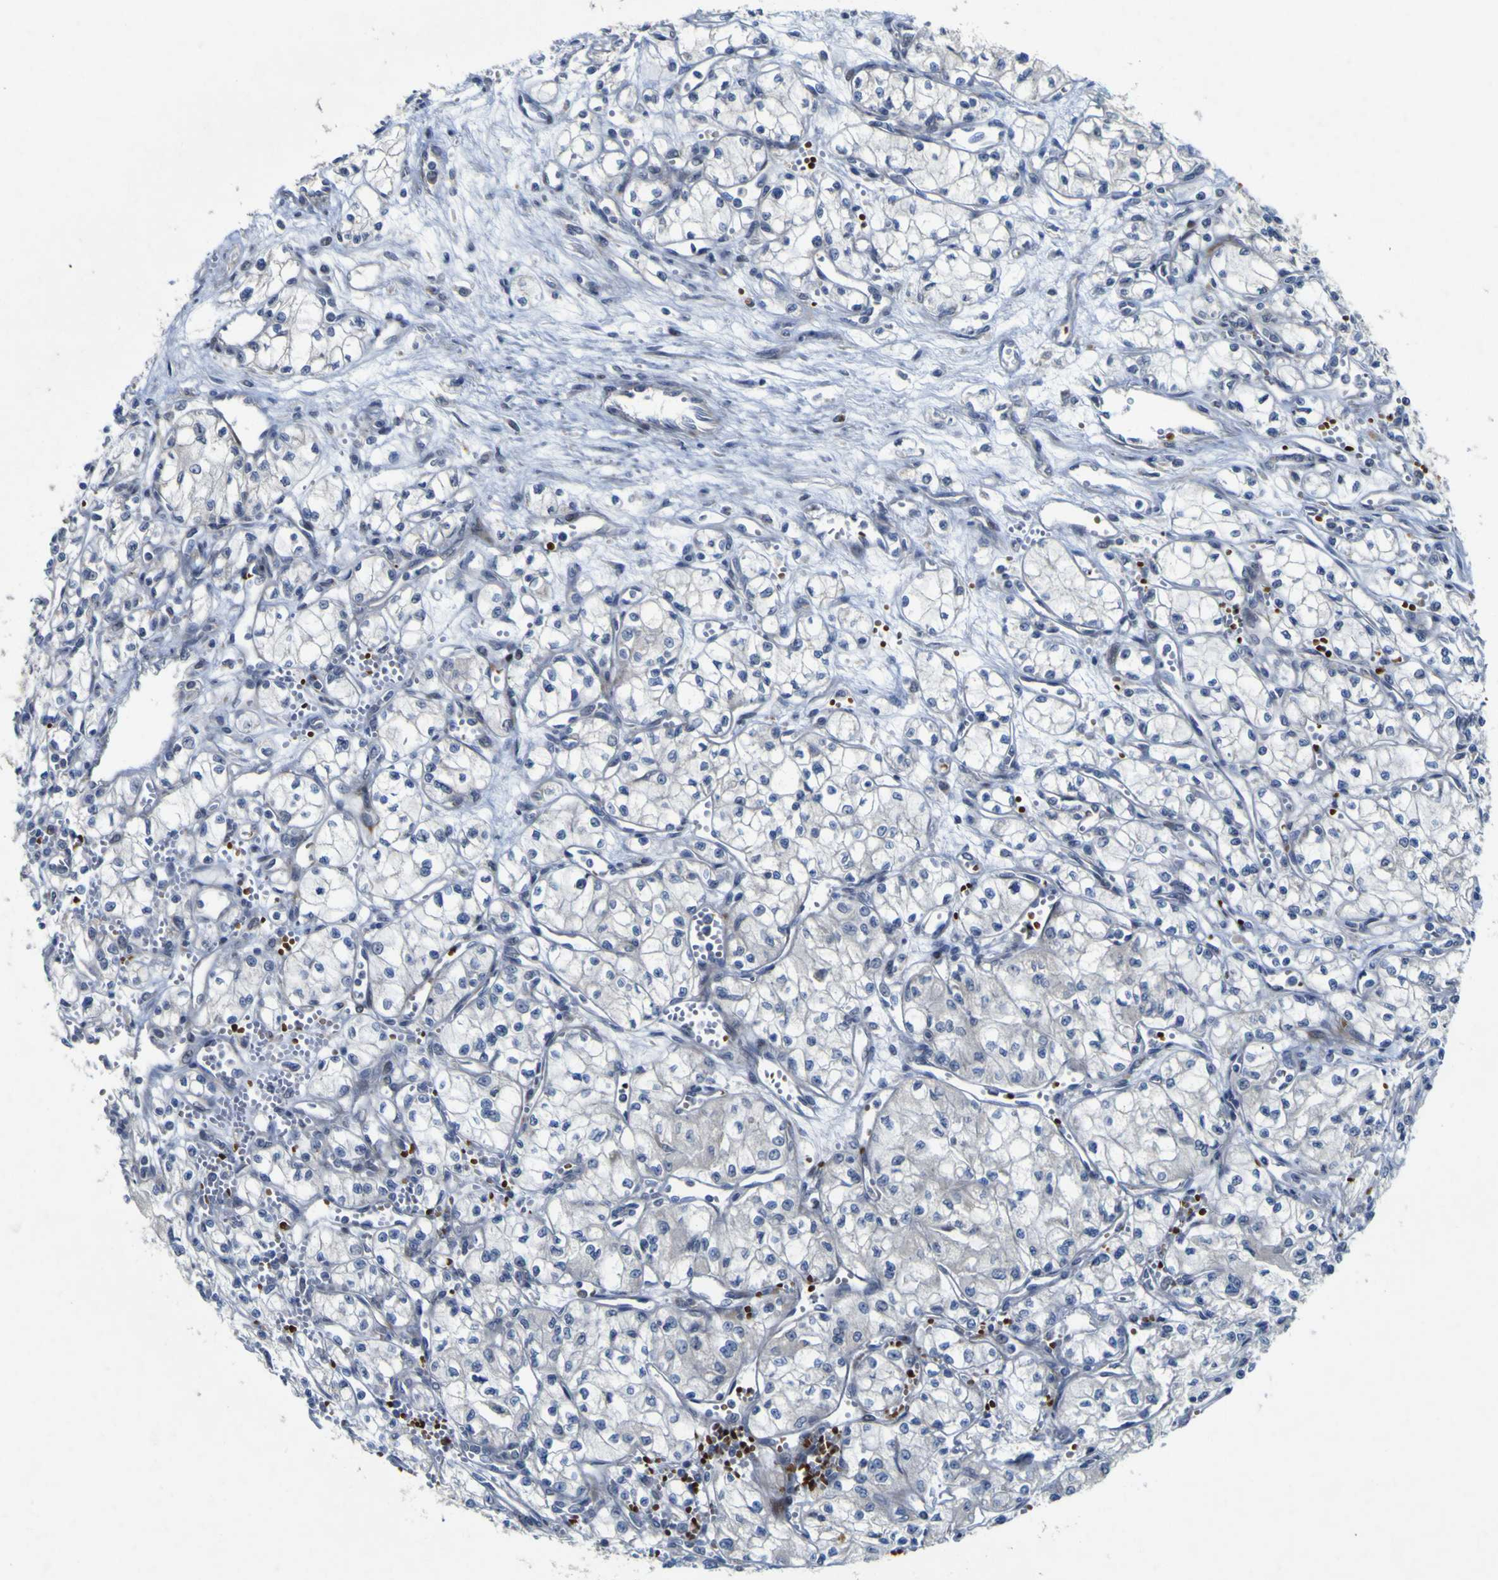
{"staining": {"intensity": "negative", "quantity": "none", "location": "none"}, "tissue": "renal cancer", "cell_type": "Tumor cells", "image_type": "cancer", "snomed": [{"axis": "morphology", "description": "Normal tissue, NOS"}, {"axis": "morphology", "description": "Adenocarcinoma, NOS"}, {"axis": "topography", "description": "Kidney"}], "caption": "This is an IHC micrograph of human renal cancer (adenocarcinoma). There is no expression in tumor cells.", "gene": "NAV1", "patient": {"sex": "male", "age": 59}}